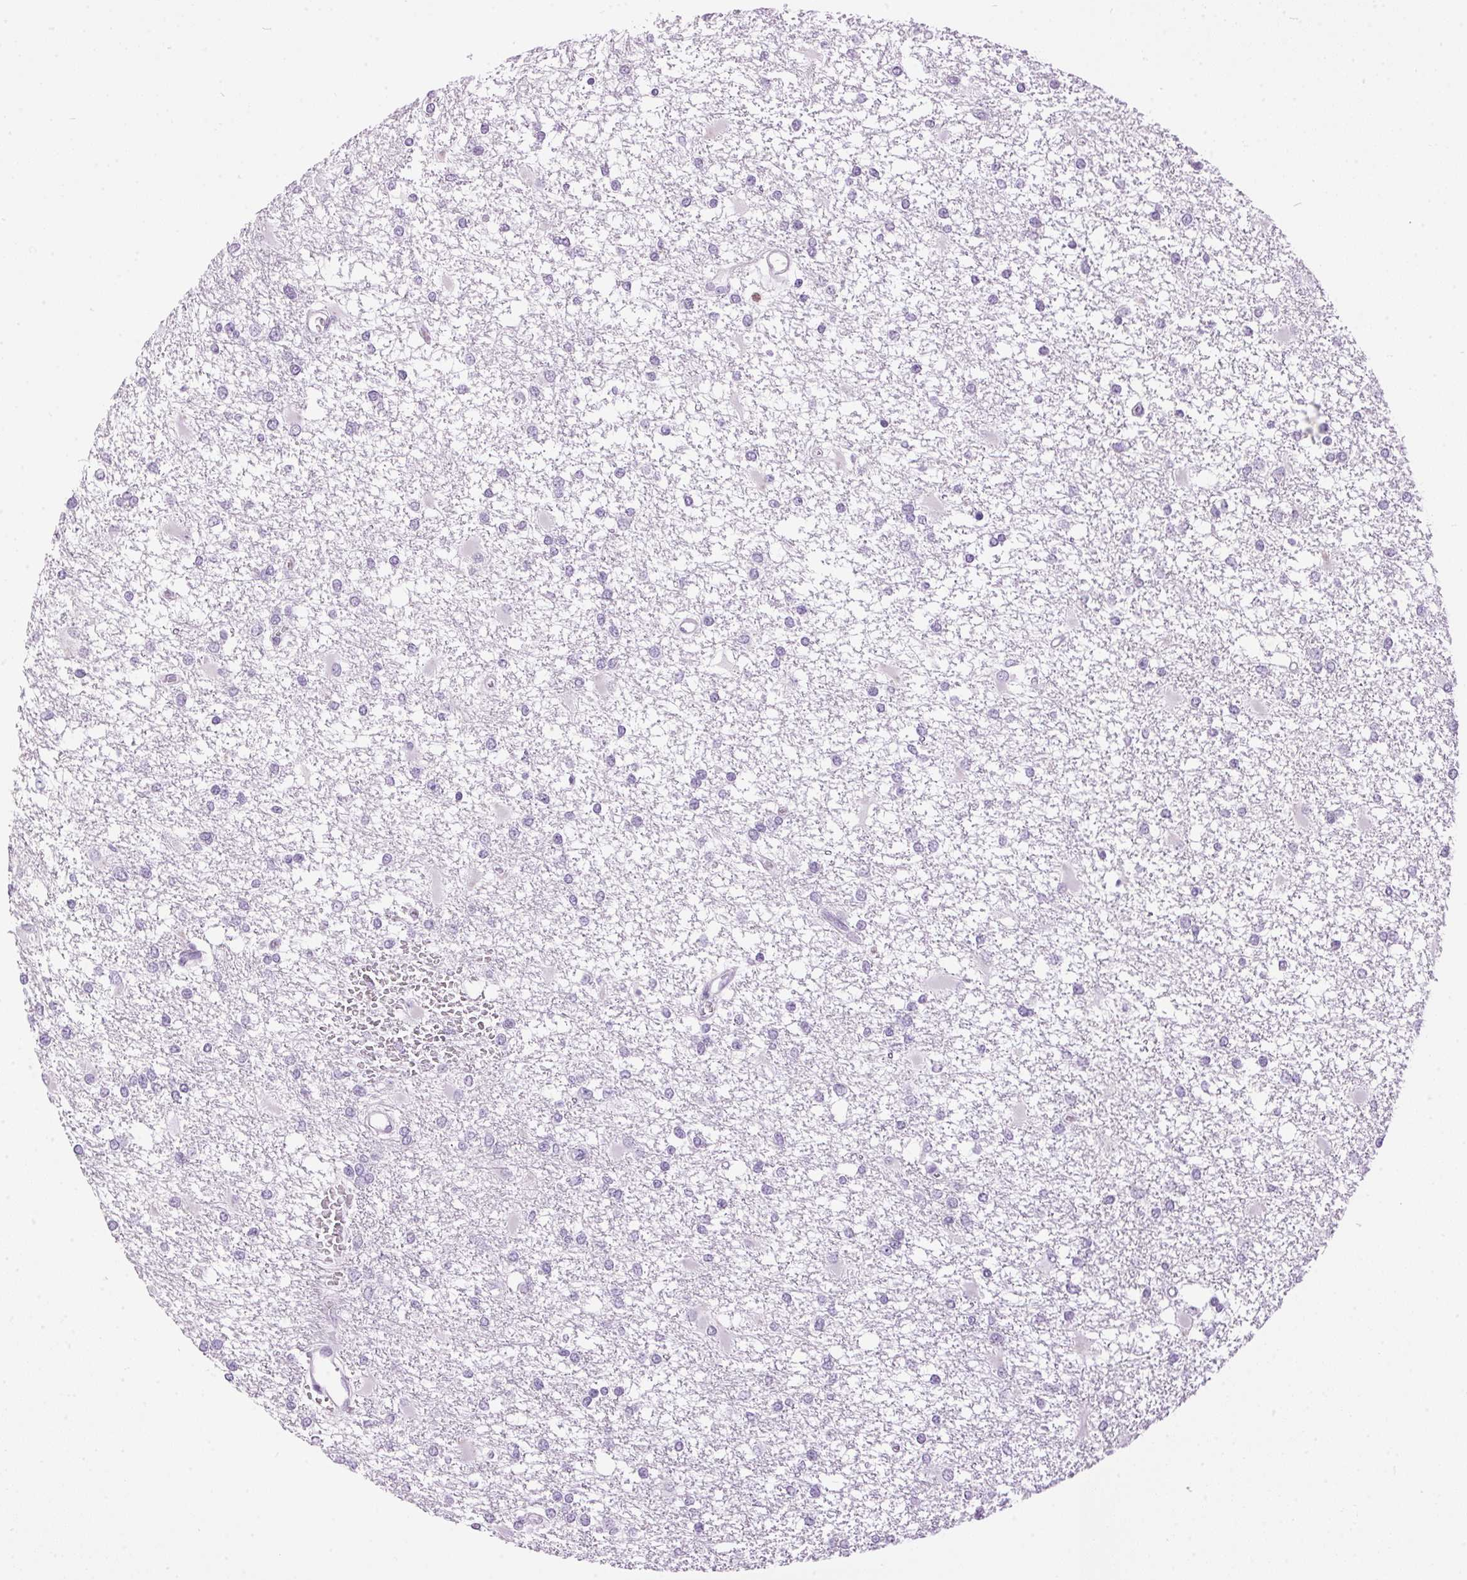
{"staining": {"intensity": "negative", "quantity": "none", "location": "none"}, "tissue": "glioma", "cell_type": "Tumor cells", "image_type": "cancer", "snomed": [{"axis": "morphology", "description": "Glioma, malignant, High grade"}, {"axis": "topography", "description": "Cerebral cortex"}], "caption": "Immunohistochemical staining of human malignant high-grade glioma demonstrates no significant staining in tumor cells. (DAB (3,3'-diaminobenzidine) immunohistochemistry (IHC), high magnification).", "gene": "SP7", "patient": {"sex": "male", "age": 79}}